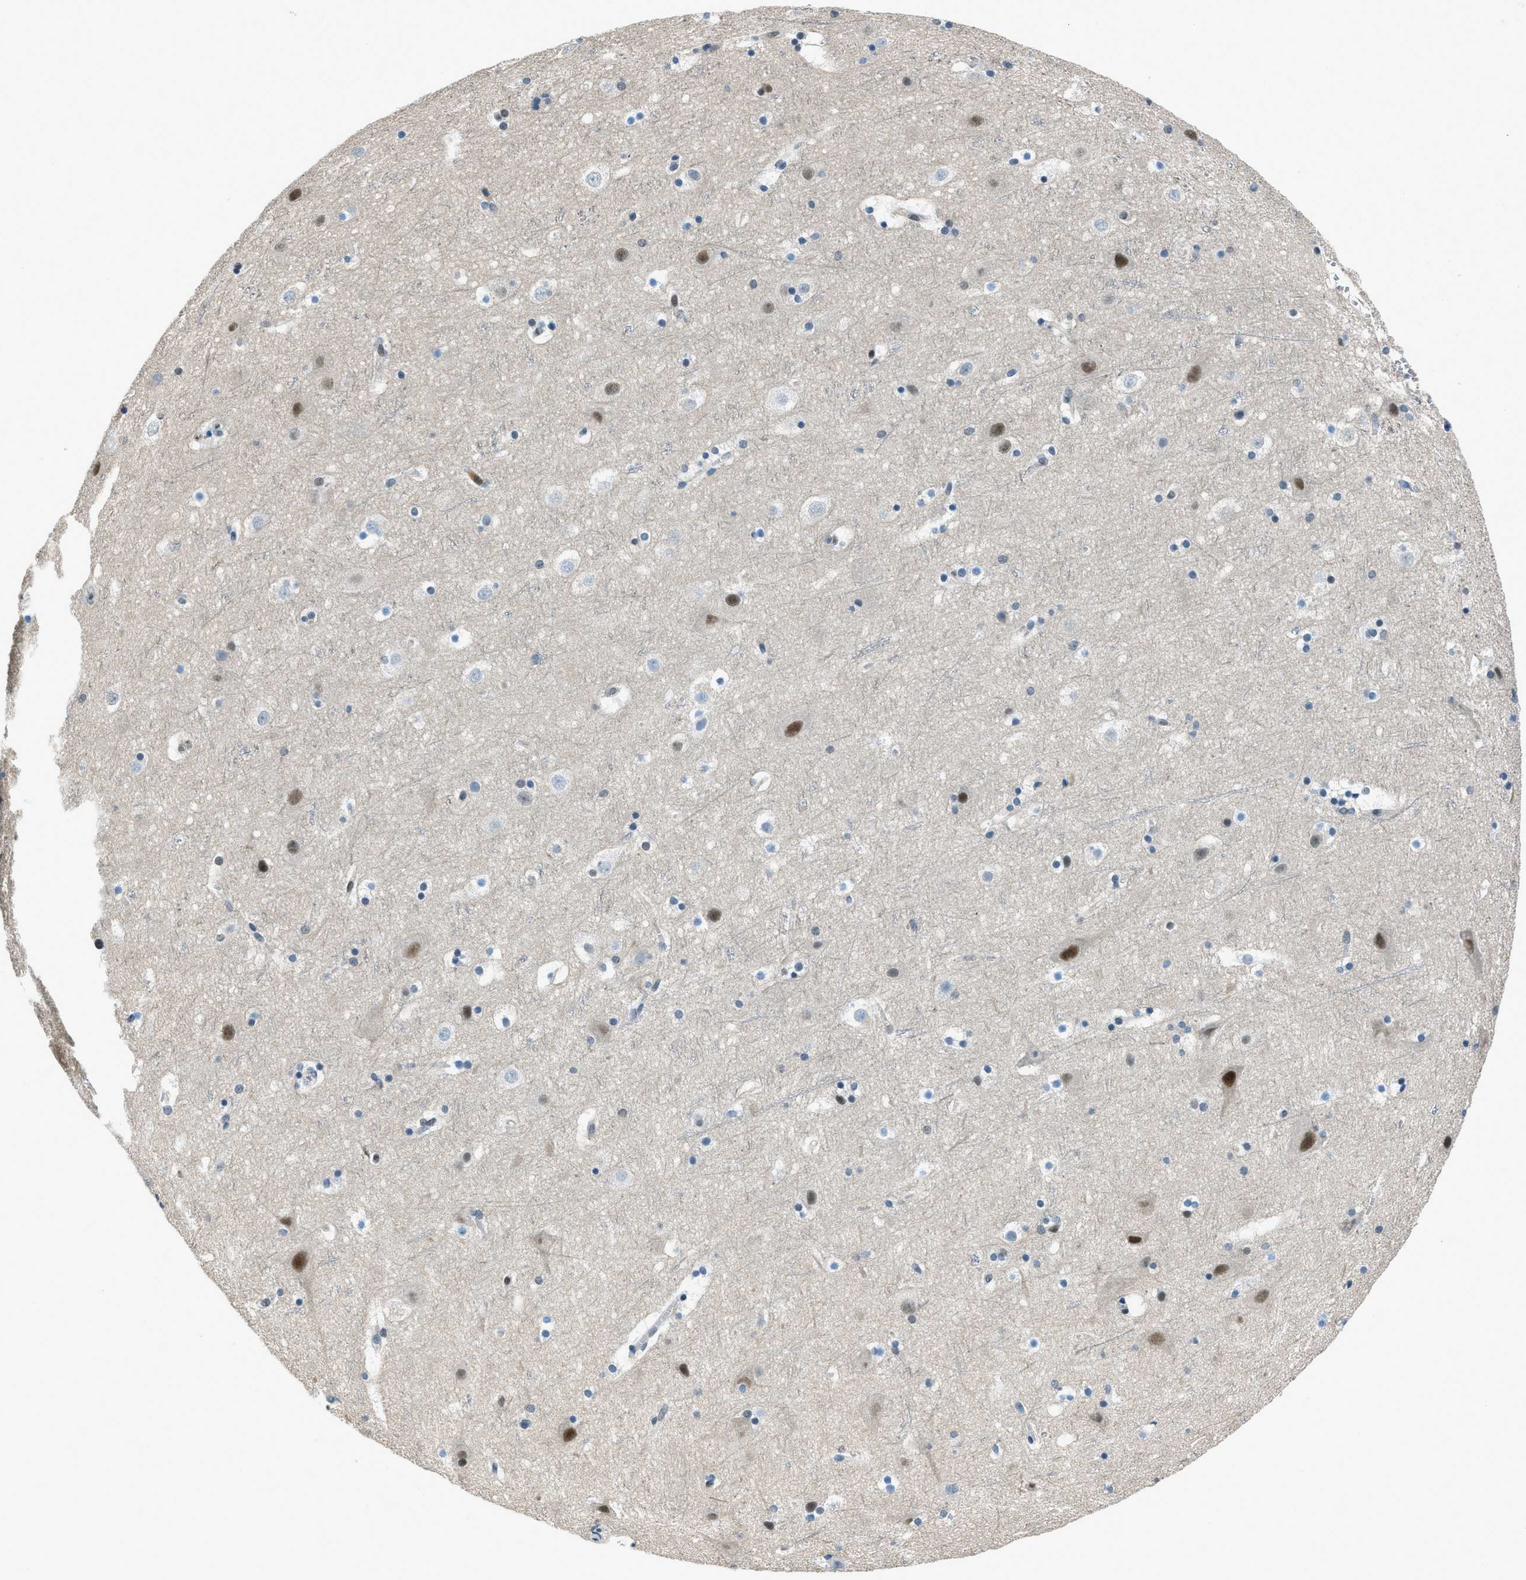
{"staining": {"intensity": "negative", "quantity": "none", "location": "none"}, "tissue": "cerebral cortex", "cell_type": "Endothelial cells", "image_type": "normal", "snomed": [{"axis": "morphology", "description": "Normal tissue, NOS"}, {"axis": "topography", "description": "Cerebral cortex"}], "caption": "High power microscopy image of an IHC image of benign cerebral cortex, revealing no significant staining in endothelial cells. (Immunohistochemistry (ihc), brightfield microscopy, high magnification).", "gene": "OGFR", "patient": {"sex": "male", "age": 45}}